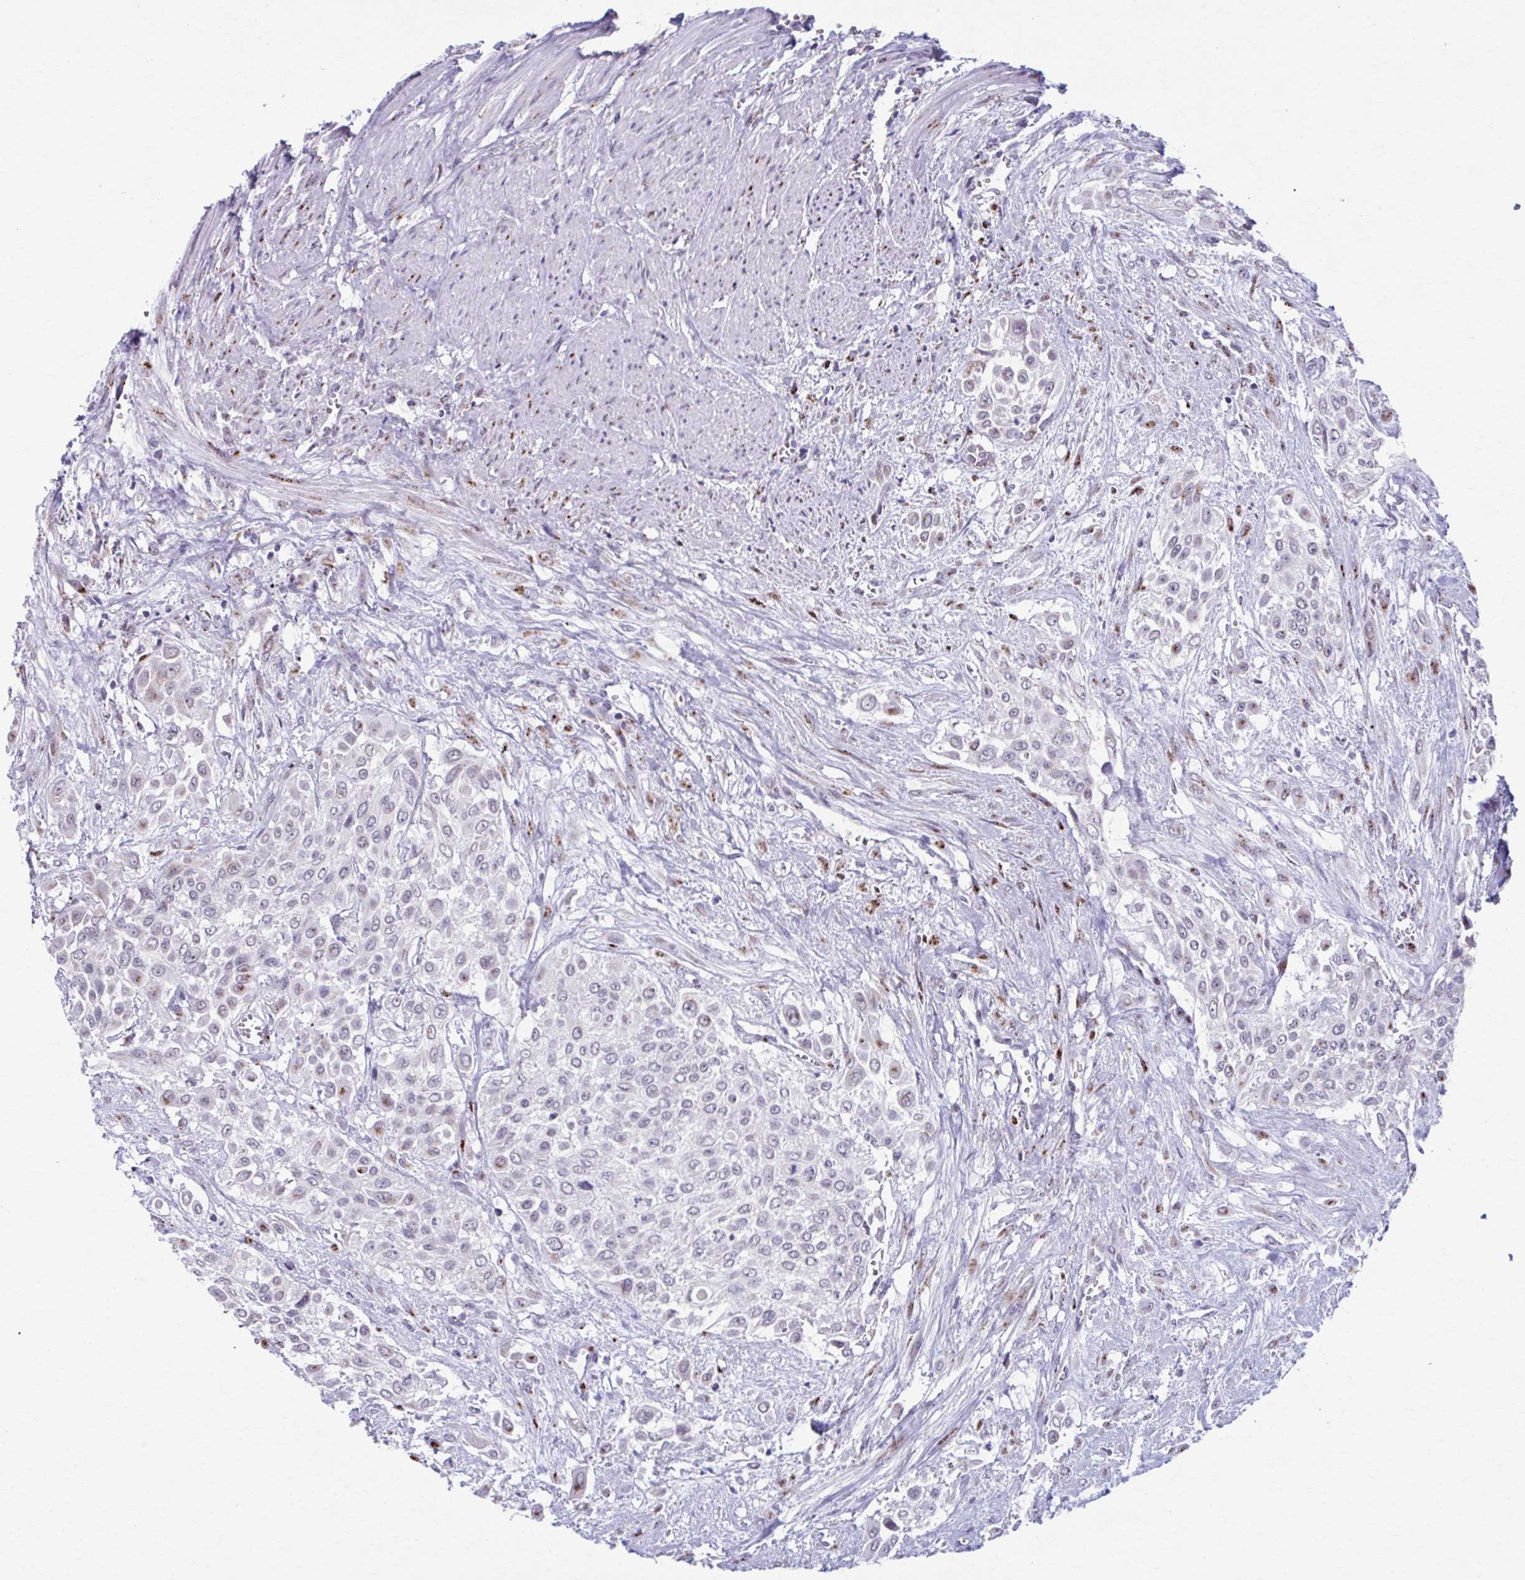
{"staining": {"intensity": "moderate", "quantity": "<25%", "location": "cytoplasmic/membranous,nuclear"}, "tissue": "urothelial cancer", "cell_type": "Tumor cells", "image_type": "cancer", "snomed": [{"axis": "morphology", "description": "Urothelial carcinoma, High grade"}, {"axis": "topography", "description": "Urinary bladder"}], "caption": "DAB immunohistochemical staining of high-grade urothelial carcinoma reveals moderate cytoplasmic/membranous and nuclear protein positivity in approximately <25% of tumor cells.", "gene": "ZNF682", "patient": {"sex": "male", "age": 57}}